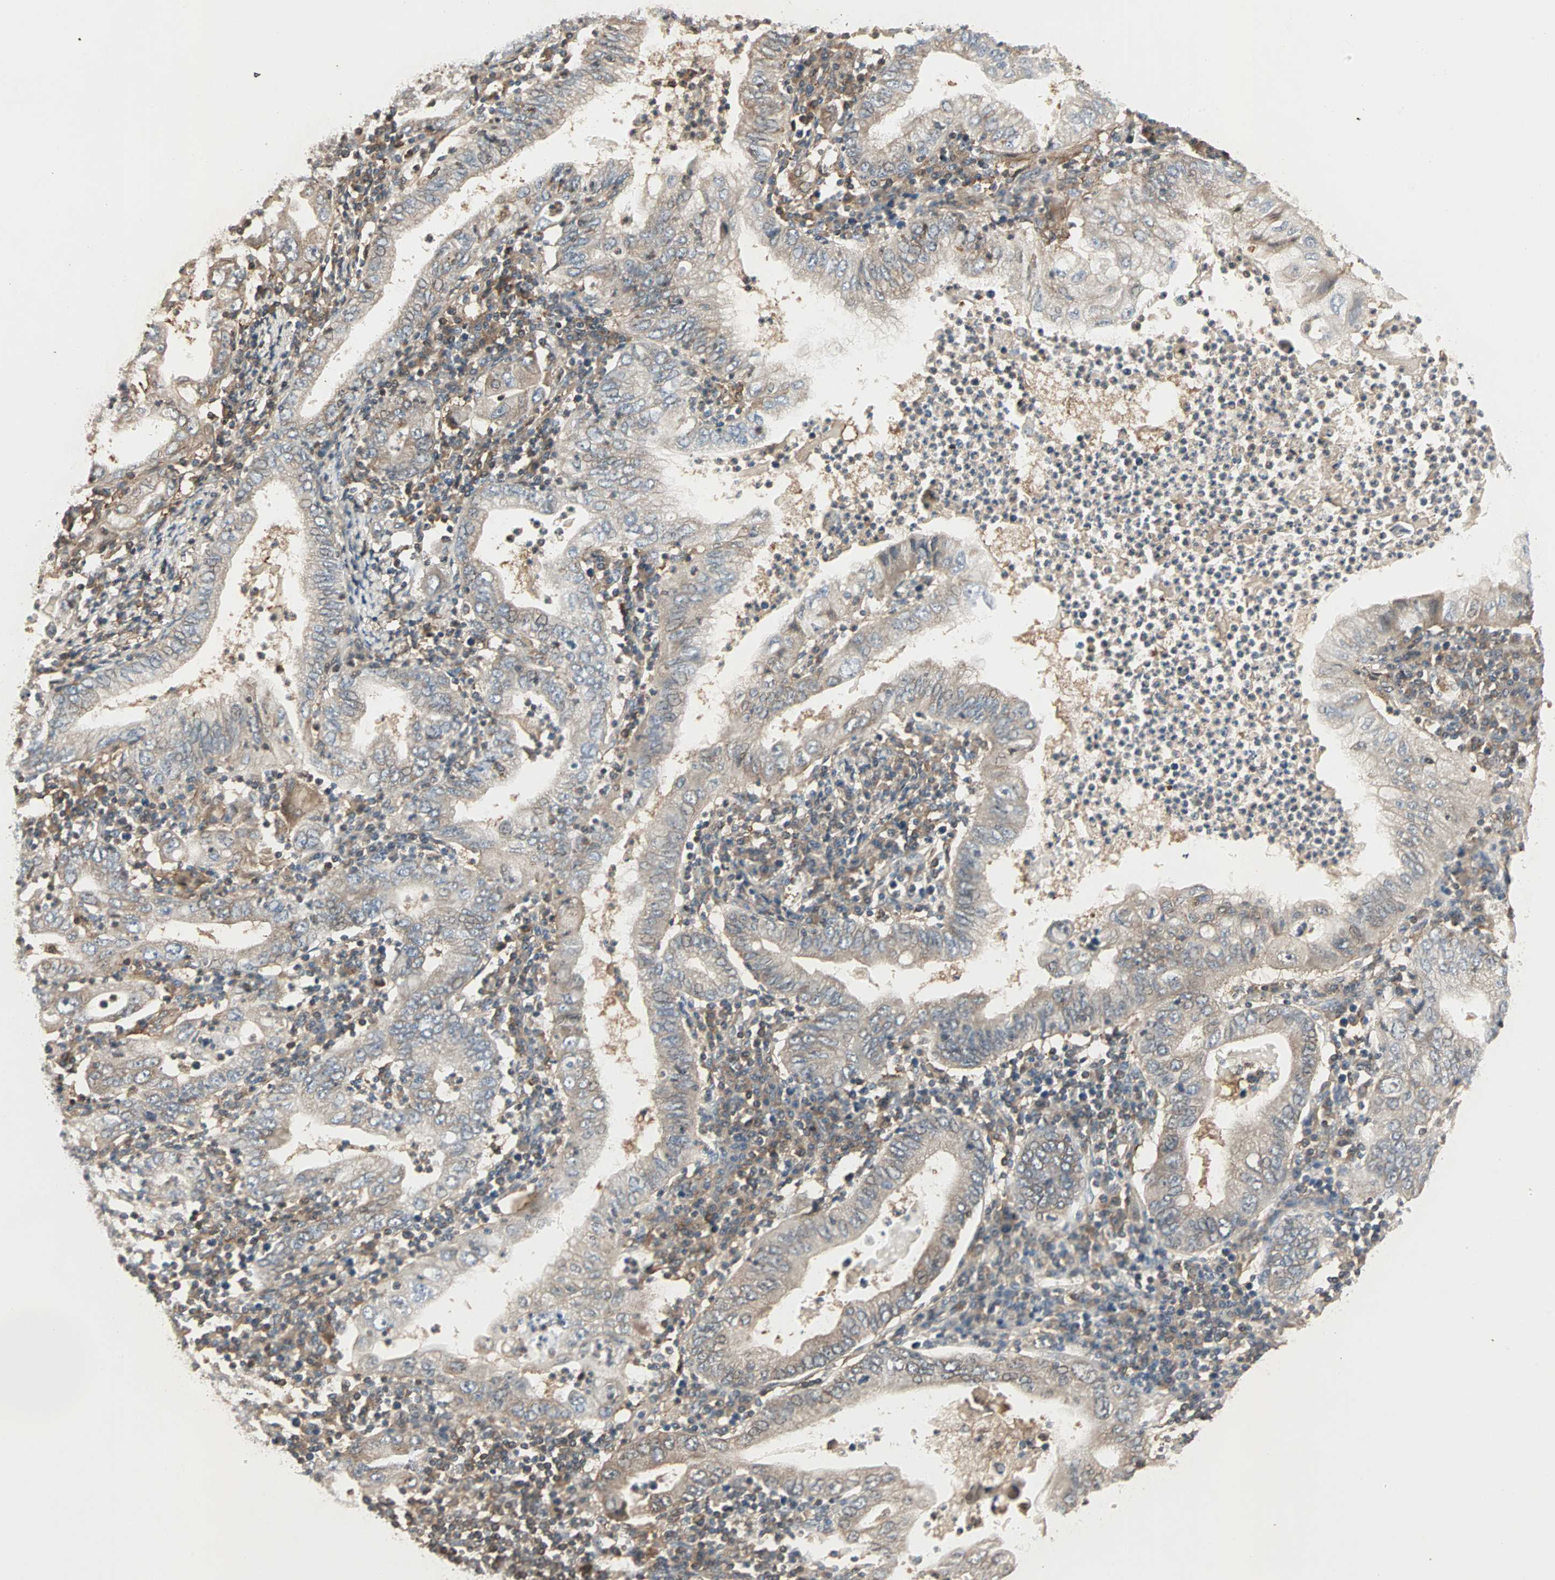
{"staining": {"intensity": "weak", "quantity": ">75%", "location": "cytoplasmic/membranous"}, "tissue": "stomach cancer", "cell_type": "Tumor cells", "image_type": "cancer", "snomed": [{"axis": "morphology", "description": "Normal tissue, NOS"}, {"axis": "morphology", "description": "Adenocarcinoma, NOS"}, {"axis": "topography", "description": "Esophagus"}, {"axis": "topography", "description": "Stomach, upper"}, {"axis": "topography", "description": "Peripheral nerve tissue"}], "caption": "Immunohistochemistry (IHC) photomicrograph of human adenocarcinoma (stomach) stained for a protein (brown), which demonstrates low levels of weak cytoplasmic/membranous positivity in approximately >75% of tumor cells.", "gene": "DRG2", "patient": {"sex": "male", "age": 62}}